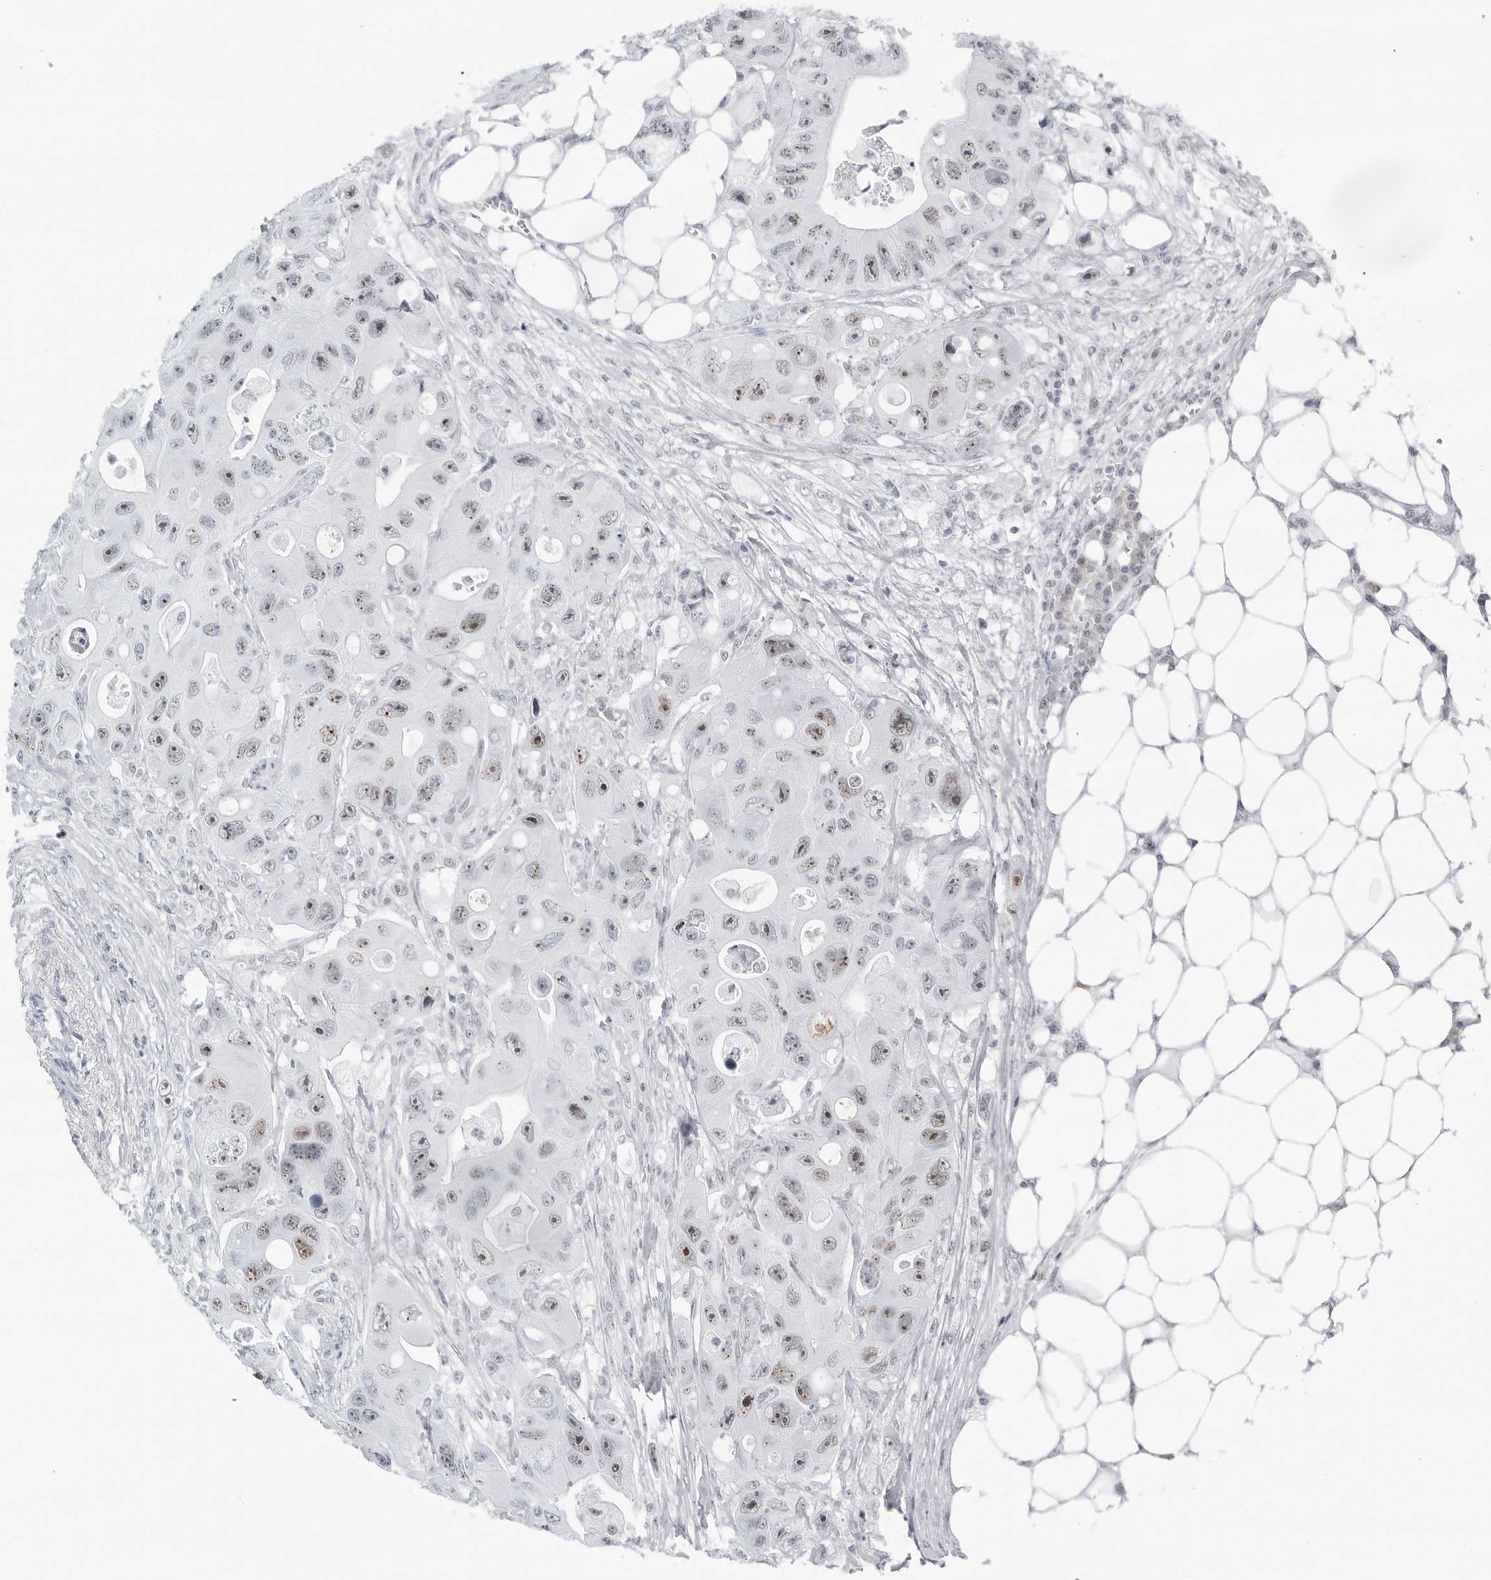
{"staining": {"intensity": "weak", "quantity": "25%-75%", "location": "nuclear"}, "tissue": "colorectal cancer", "cell_type": "Tumor cells", "image_type": "cancer", "snomed": [{"axis": "morphology", "description": "Adenocarcinoma, NOS"}, {"axis": "topography", "description": "Colon"}], "caption": "Tumor cells show low levels of weak nuclear expression in about 25%-75% of cells in colorectal cancer (adenocarcinoma).", "gene": "WRAP53", "patient": {"sex": "female", "age": 46}}